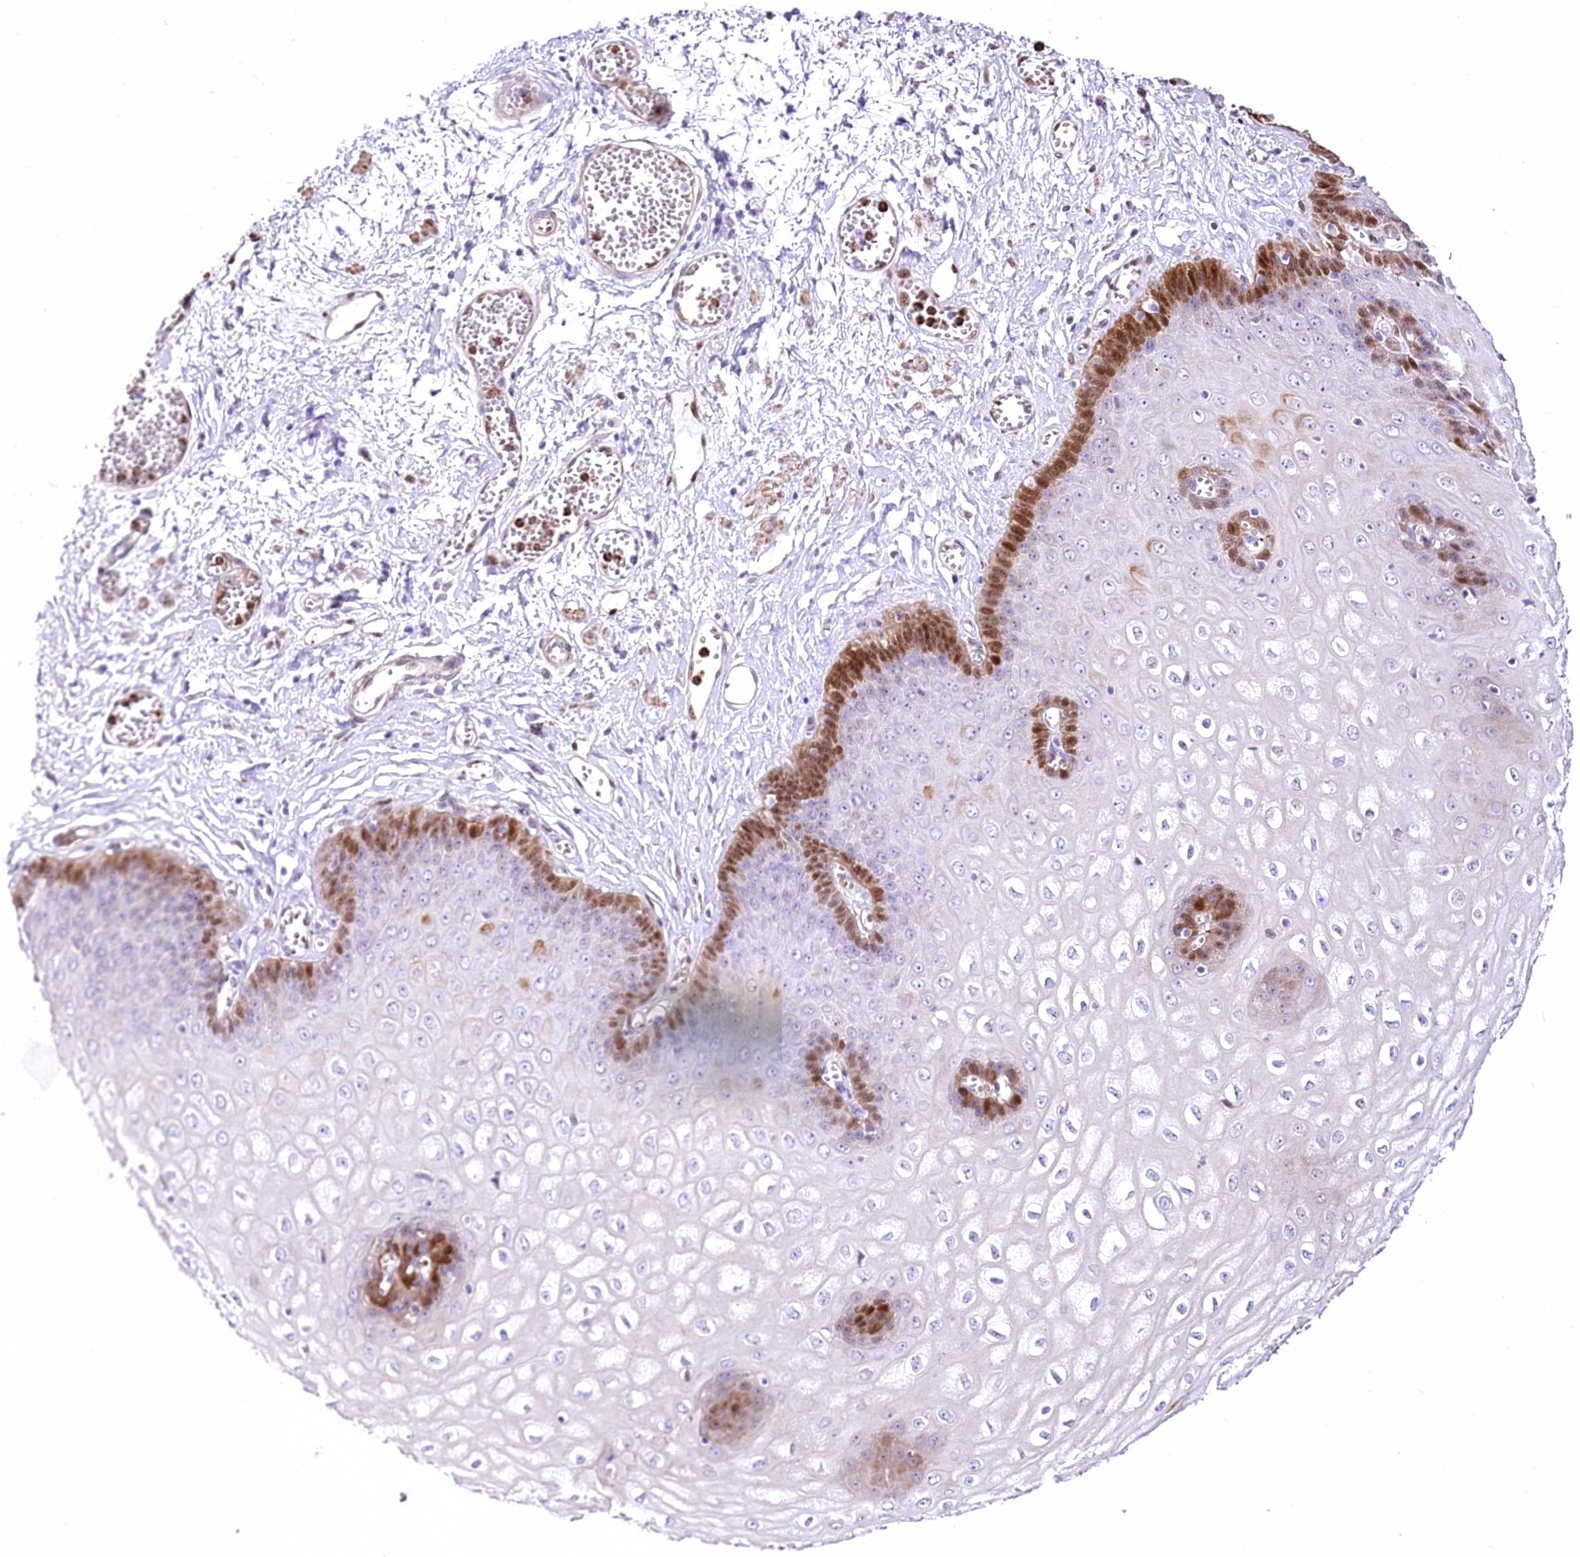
{"staining": {"intensity": "strong", "quantity": "<25%", "location": "nuclear"}, "tissue": "esophagus", "cell_type": "Squamous epithelial cells", "image_type": "normal", "snomed": [{"axis": "morphology", "description": "Normal tissue, NOS"}, {"axis": "topography", "description": "Esophagus"}], "caption": "About <25% of squamous epithelial cells in unremarkable esophagus exhibit strong nuclear protein staining as visualized by brown immunohistochemical staining.", "gene": "PTMS", "patient": {"sex": "male", "age": 60}}